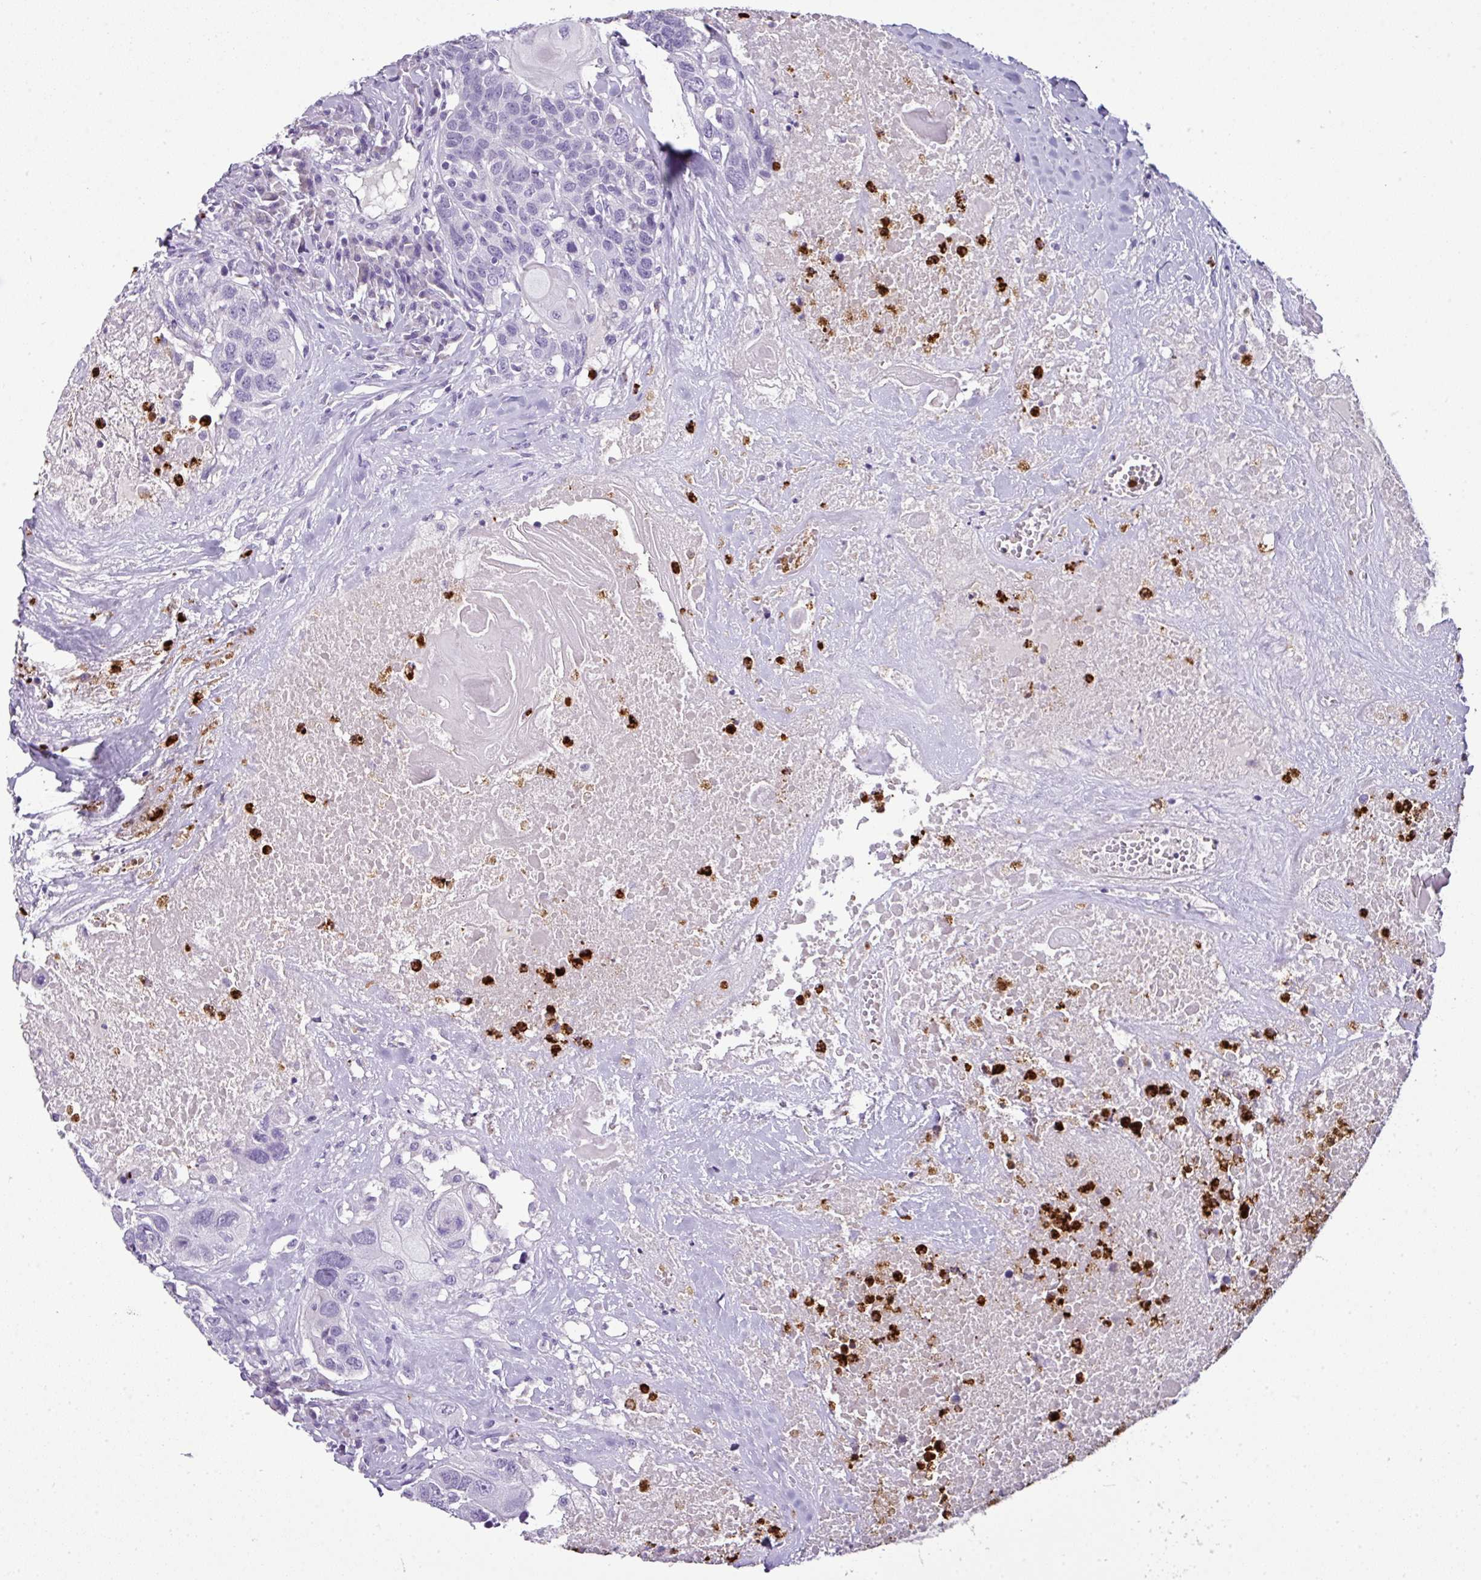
{"staining": {"intensity": "negative", "quantity": "none", "location": "none"}, "tissue": "head and neck cancer", "cell_type": "Tumor cells", "image_type": "cancer", "snomed": [{"axis": "morphology", "description": "Squamous cell carcinoma, NOS"}, {"axis": "topography", "description": "Head-Neck"}], "caption": "DAB immunohistochemical staining of human head and neck squamous cell carcinoma displays no significant expression in tumor cells. The staining was performed using DAB to visualize the protein expression in brown, while the nuclei were stained in blue with hematoxylin (Magnification: 20x).", "gene": "CTSG", "patient": {"sex": "male", "age": 66}}